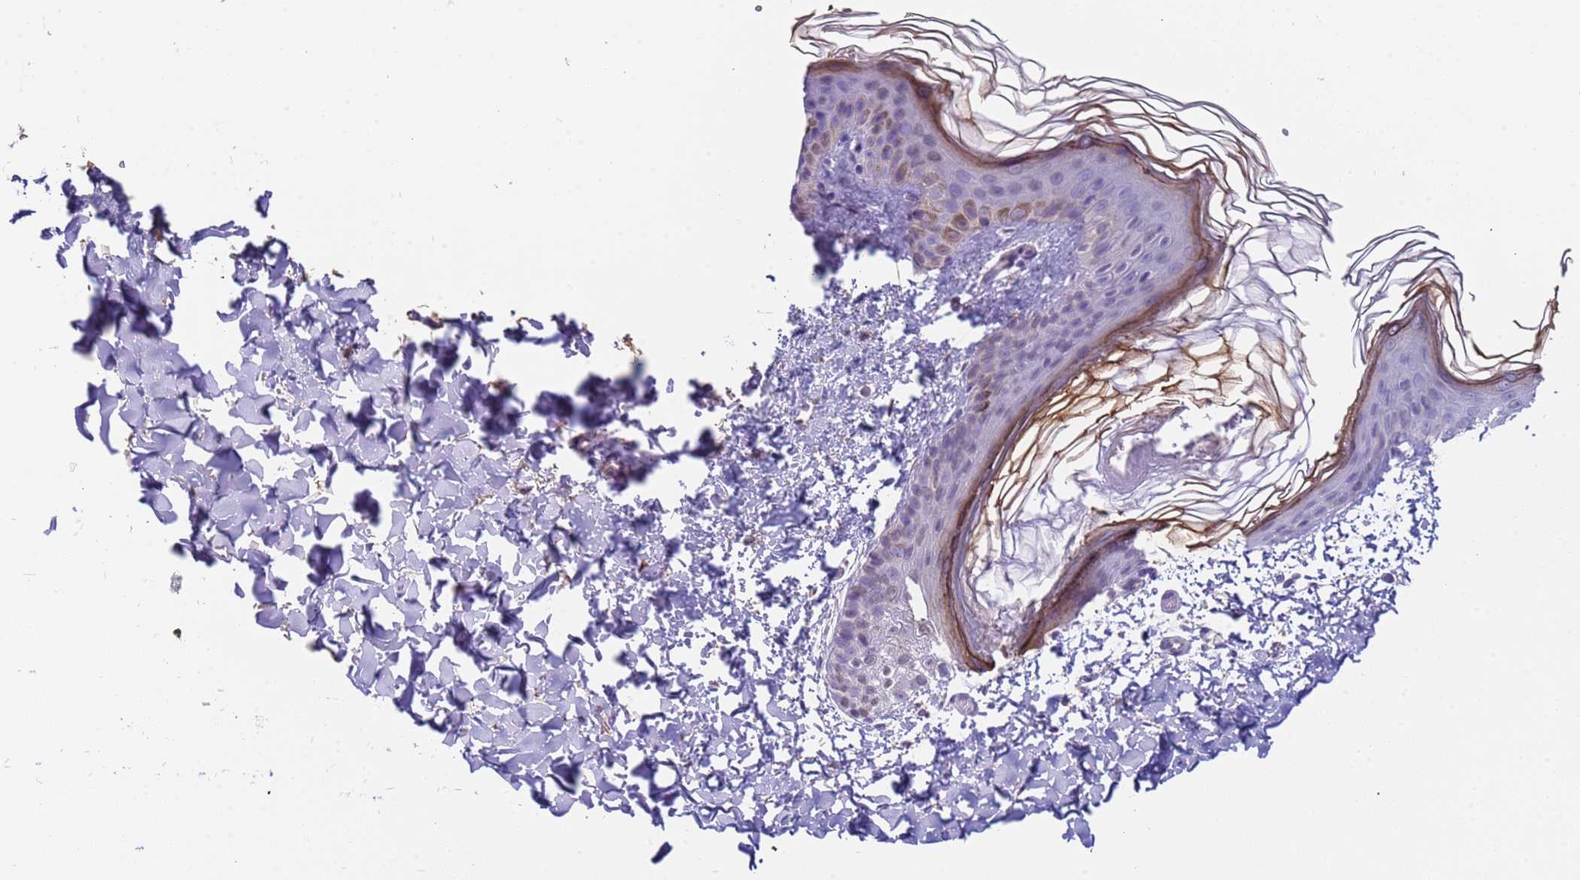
{"staining": {"intensity": "negative", "quantity": "none", "location": "none"}, "tissue": "skin", "cell_type": "Fibroblasts", "image_type": "normal", "snomed": [{"axis": "morphology", "description": "Normal tissue, NOS"}, {"axis": "topography", "description": "Skin"}], "caption": "A high-resolution histopathology image shows immunohistochemistry staining of unremarkable skin, which exhibits no significant positivity in fibroblasts. (DAB immunohistochemistry (IHC) visualized using brightfield microscopy, high magnification).", "gene": "ZNF248", "patient": {"sex": "female", "age": 58}}